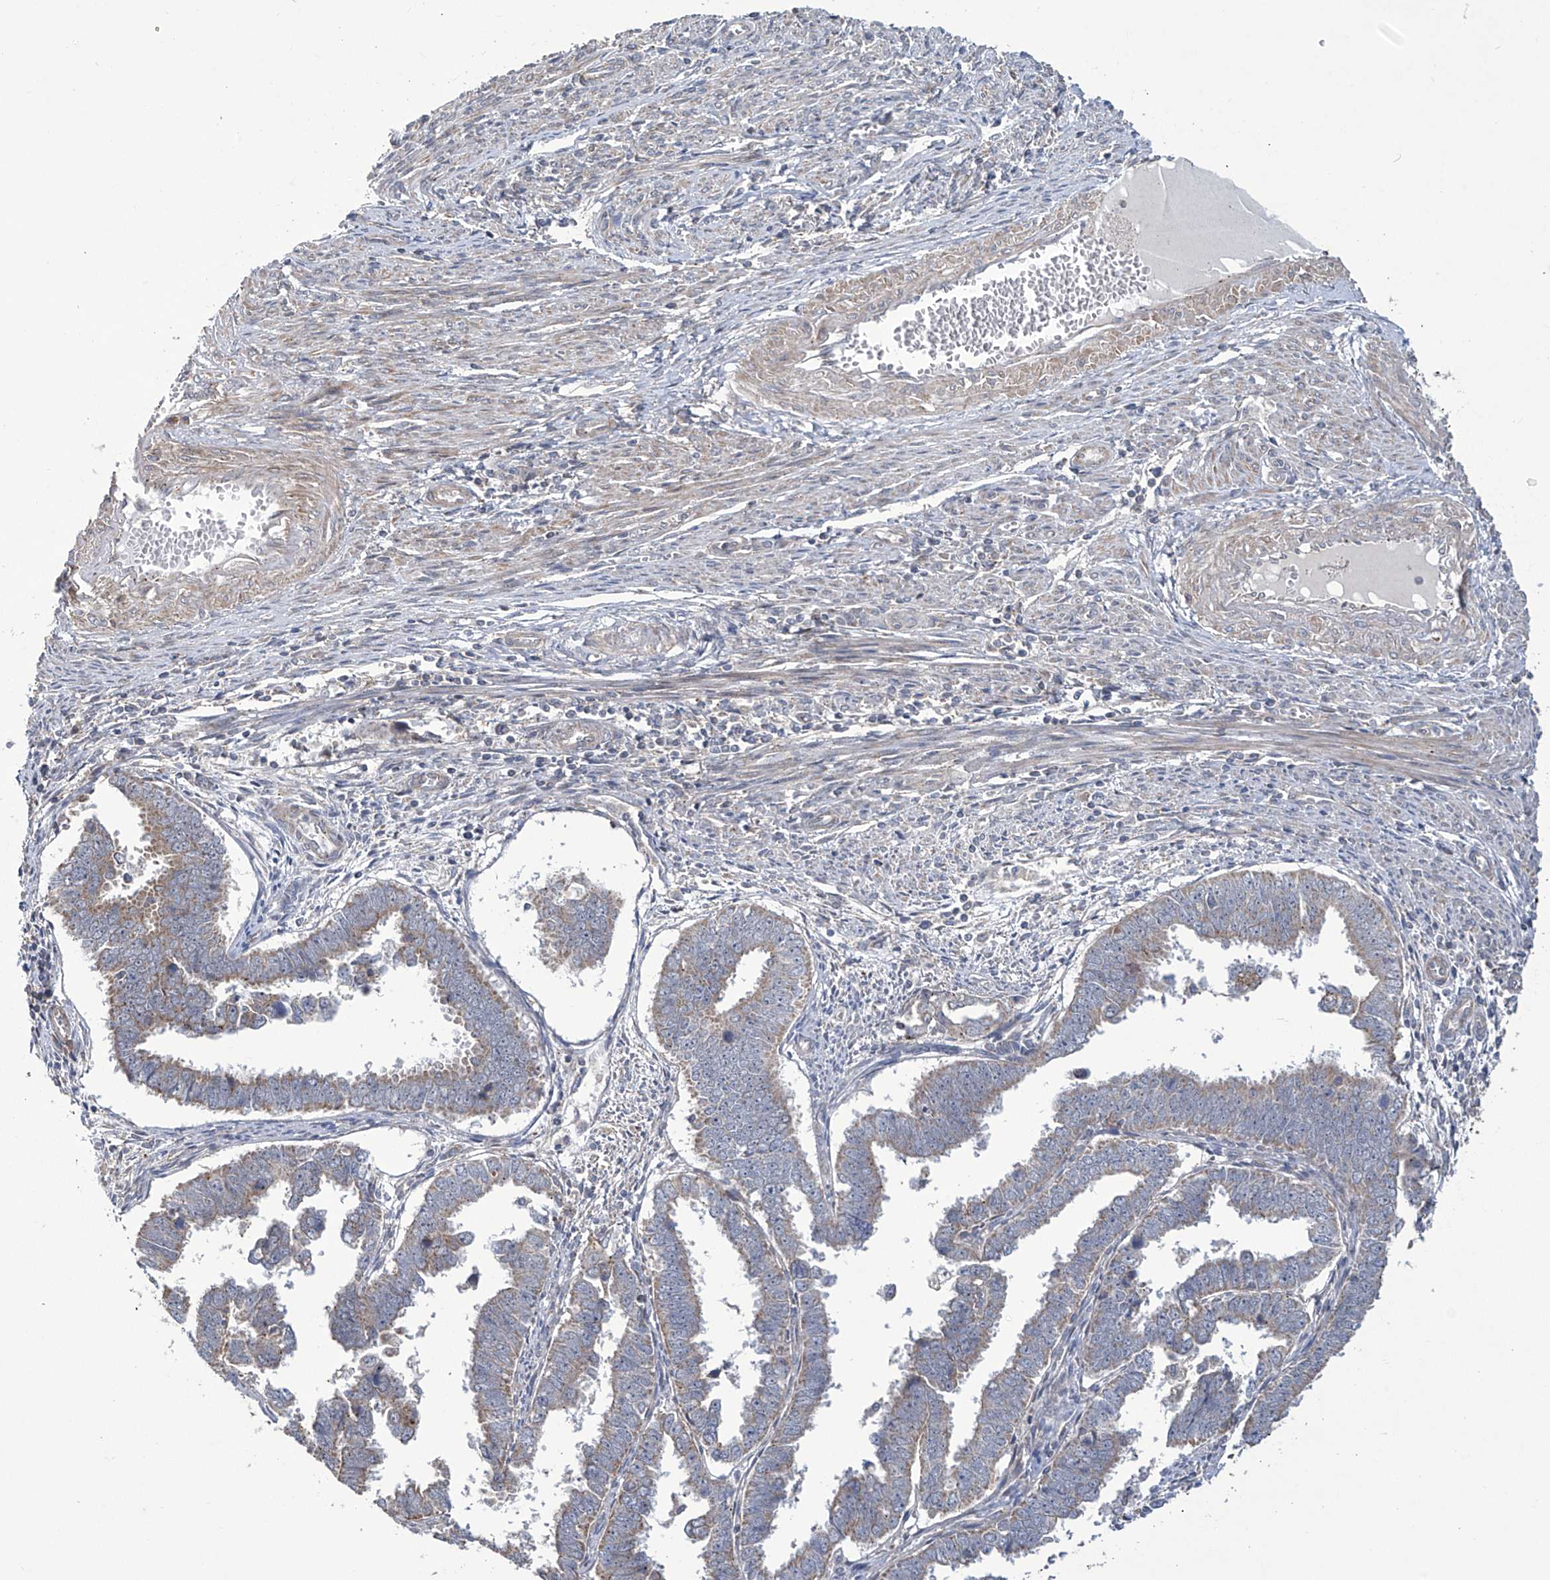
{"staining": {"intensity": "weak", "quantity": ">75%", "location": "cytoplasmic/membranous"}, "tissue": "endometrial cancer", "cell_type": "Tumor cells", "image_type": "cancer", "snomed": [{"axis": "morphology", "description": "Adenocarcinoma, NOS"}, {"axis": "topography", "description": "Endometrium"}], "caption": "Endometrial adenocarcinoma stained with DAB (3,3'-diaminobenzidine) immunohistochemistry demonstrates low levels of weak cytoplasmic/membranous expression in approximately >75% of tumor cells.", "gene": "TRIM60", "patient": {"sex": "female", "age": 75}}